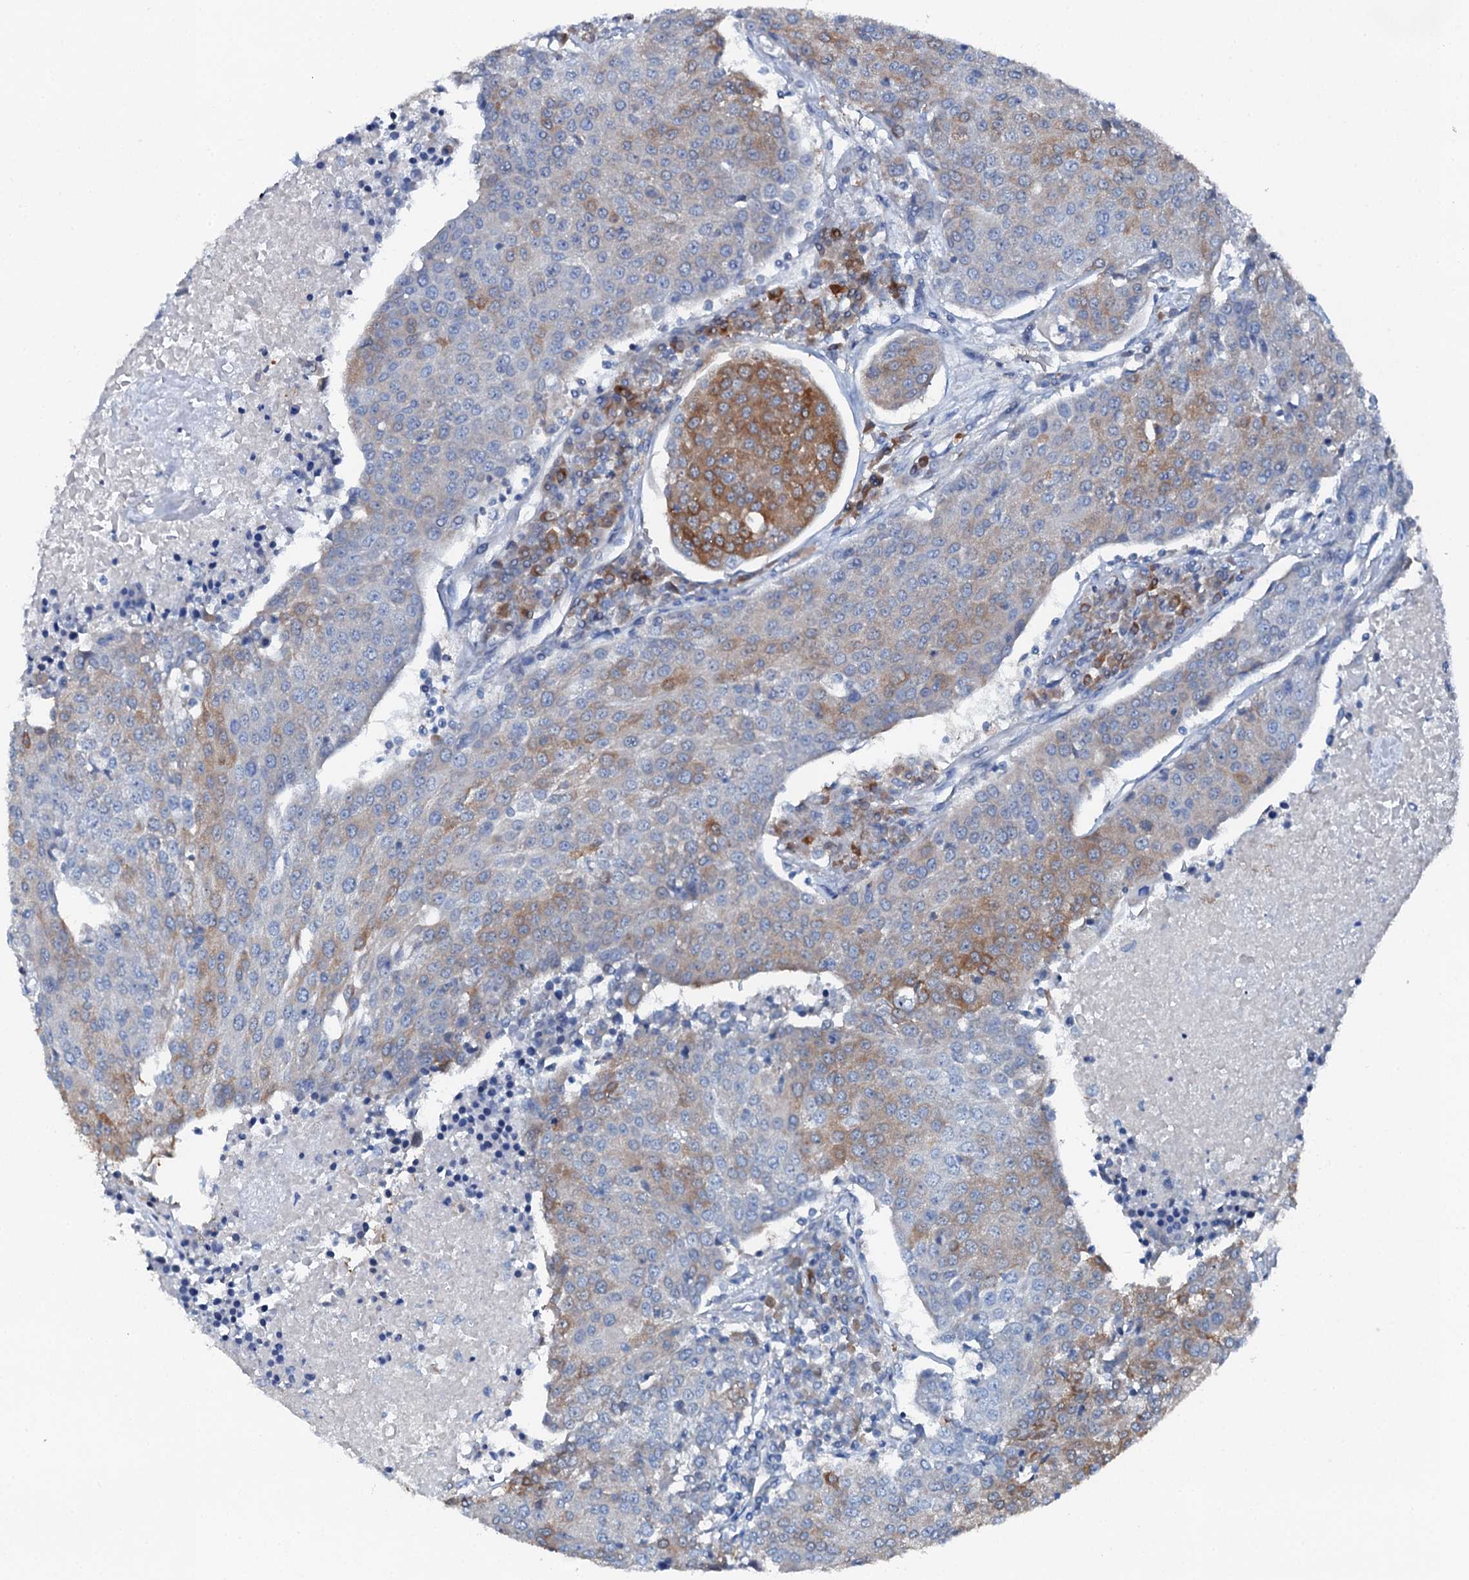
{"staining": {"intensity": "moderate", "quantity": "<25%", "location": "cytoplasmic/membranous"}, "tissue": "urothelial cancer", "cell_type": "Tumor cells", "image_type": "cancer", "snomed": [{"axis": "morphology", "description": "Urothelial carcinoma, High grade"}, {"axis": "topography", "description": "Urinary bladder"}], "caption": "A brown stain shows moderate cytoplasmic/membranous positivity of a protein in high-grade urothelial carcinoma tumor cells.", "gene": "GFOD2", "patient": {"sex": "female", "age": 85}}